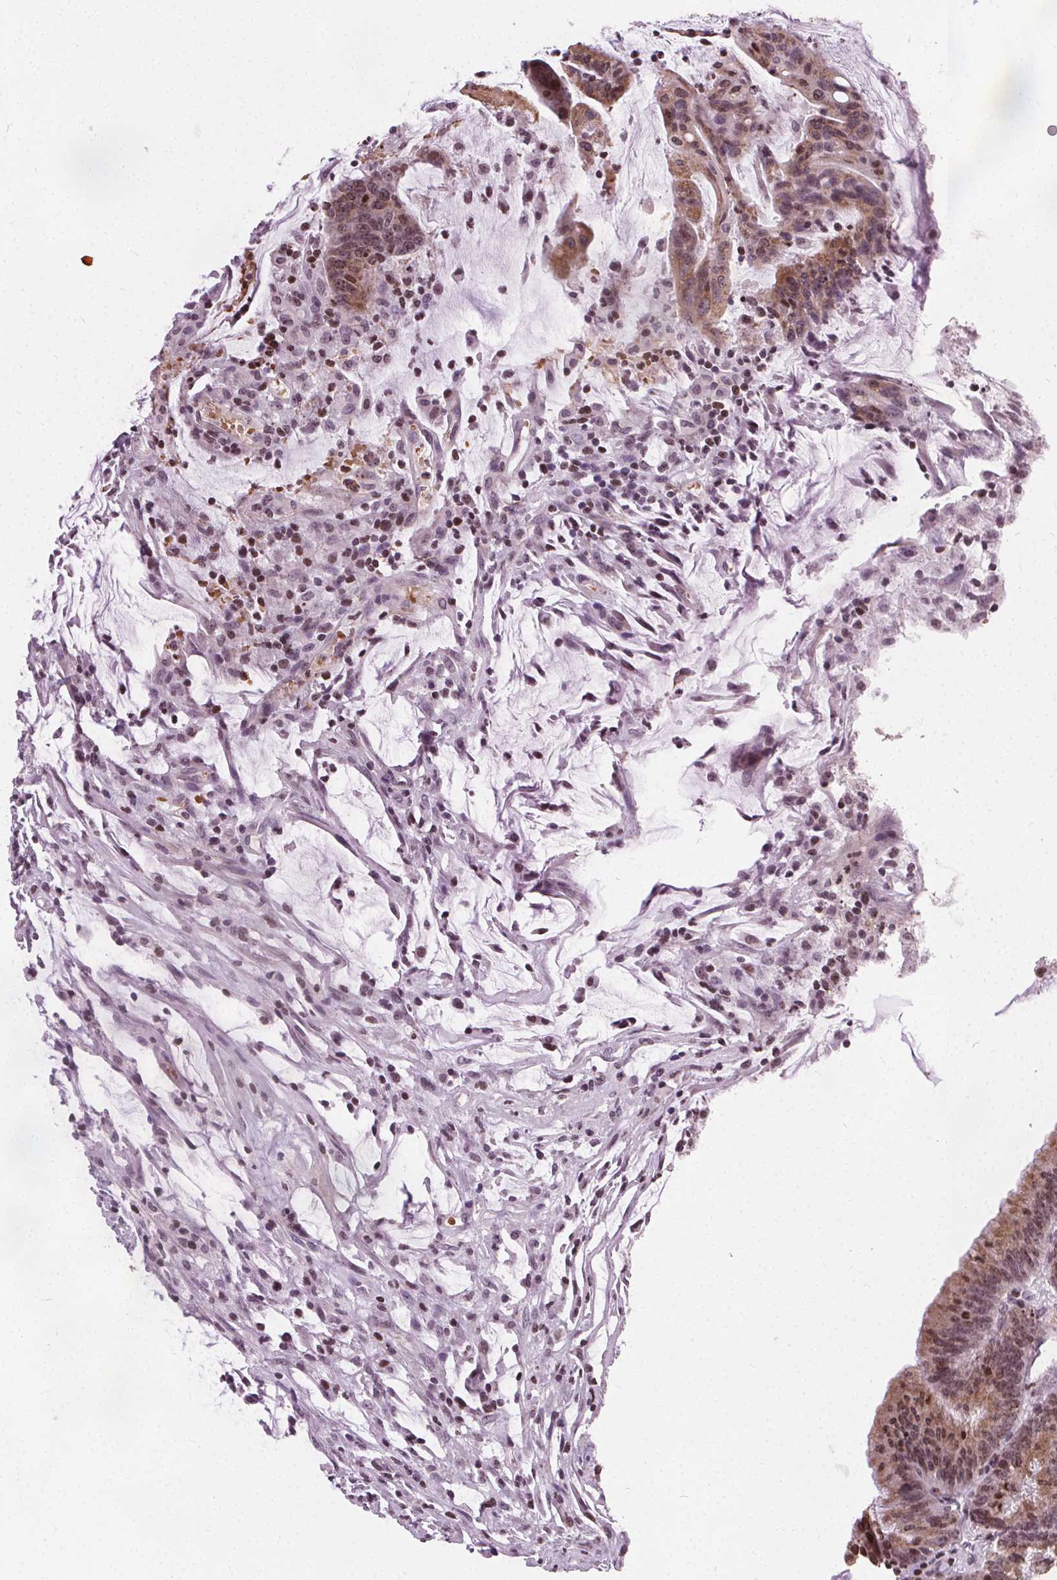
{"staining": {"intensity": "moderate", "quantity": ">75%", "location": "cytoplasmic/membranous,nuclear"}, "tissue": "colorectal cancer", "cell_type": "Tumor cells", "image_type": "cancer", "snomed": [{"axis": "morphology", "description": "Adenocarcinoma, NOS"}, {"axis": "topography", "description": "Colon"}], "caption": "The histopathology image exhibits immunohistochemical staining of colorectal adenocarcinoma. There is moderate cytoplasmic/membranous and nuclear staining is seen in about >75% of tumor cells.", "gene": "ISLR2", "patient": {"sex": "female", "age": 78}}